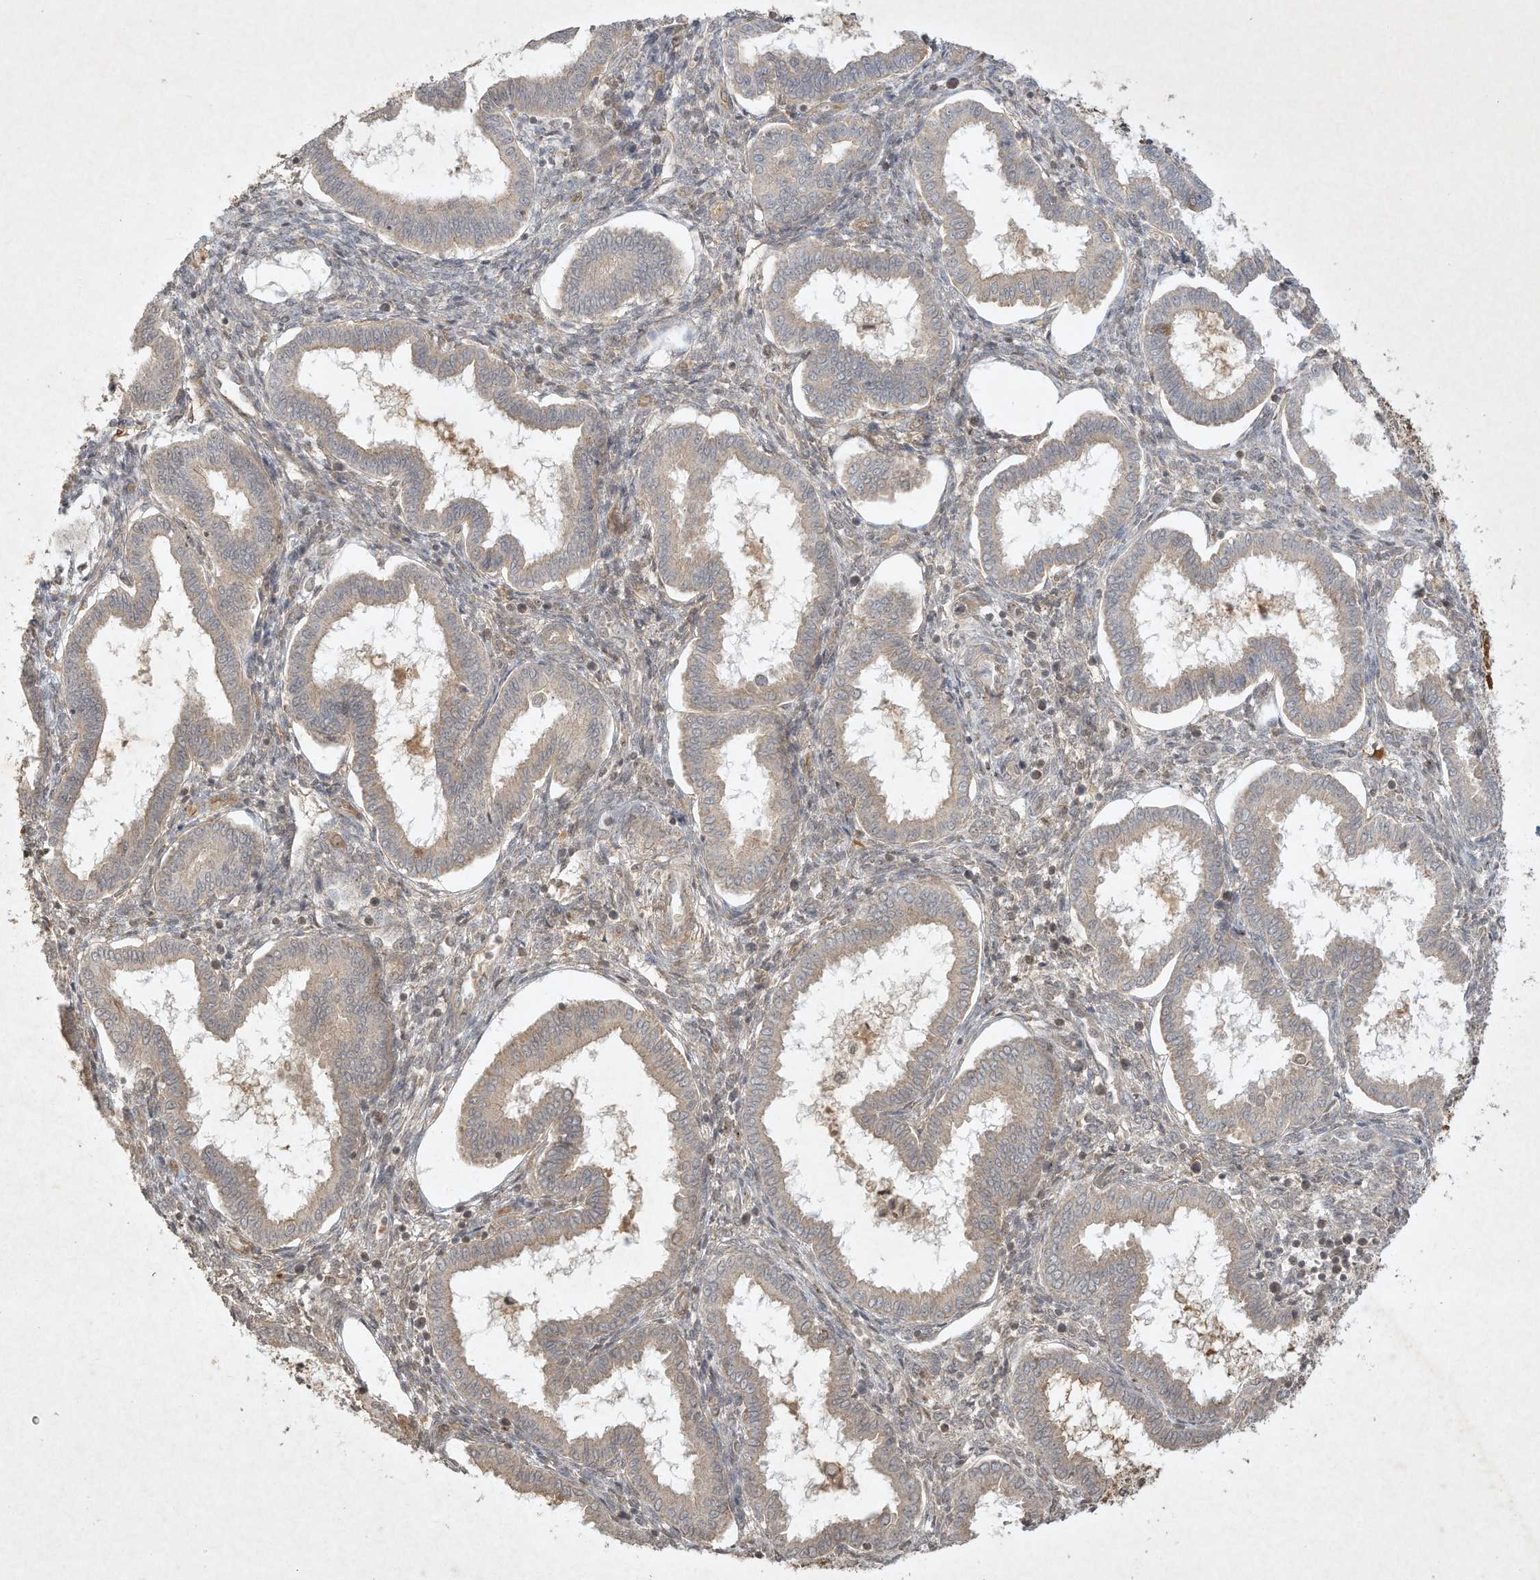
{"staining": {"intensity": "weak", "quantity": "<25%", "location": "cytoplasmic/membranous"}, "tissue": "endometrium", "cell_type": "Cells in endometrial stroma", "image_type": "normal", "snomed": [{"axis": "morphology", "description": "Normal tissue, NOS"}, {"axis": "topography", "description": "Endometrium"}], "caption": "IHC image of benign human endometrium stained for a protein (brown), which displays no expression in cells in endometrial stroma. Brightfield microscopy of IHC stained with DAB (3,3'-diaminobenzidine) (brown) and hematoxylin (blue), captured at high magnification.", "gene": "BTRC", "patient": {"sex": "female", "age": 24}}